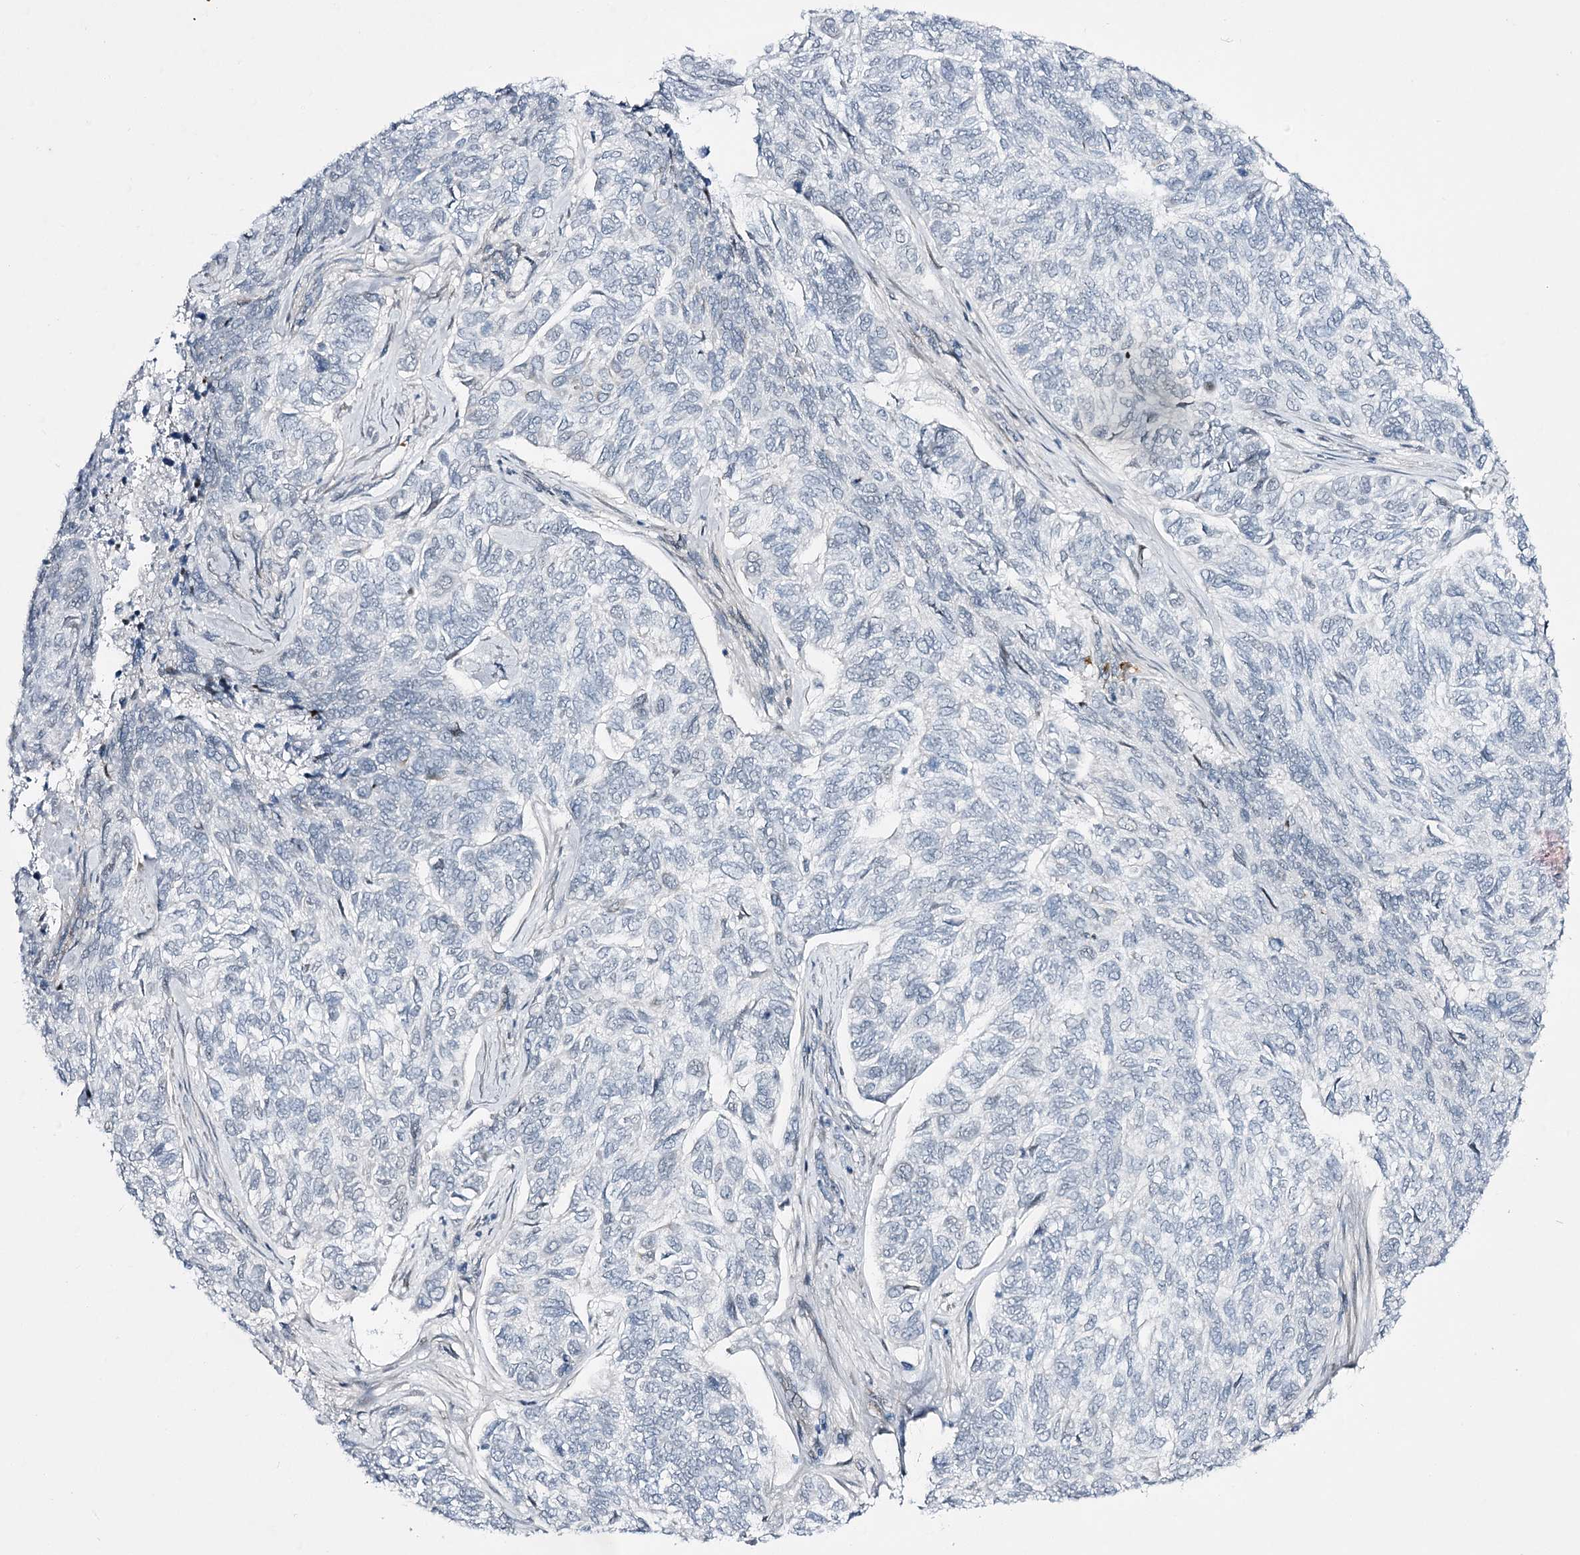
{"staining": {"intensity": "negative", "quantity": "none", "location": "none"}, "tissue": "skin cancer", "cell_type": "Tumor cells", "image_type": "cancer", "snomed": [{"axis": "morphology", "description": "Basal cell carcinoma"}, {"axis": "topography", "description": "Skin"}], "caption": "An image of human skin cancer (basal cell carcinoma) is negative for staining in tumor cells.", "gene": "RBM15B", "patient": {"sex": "female", "age": 65}}